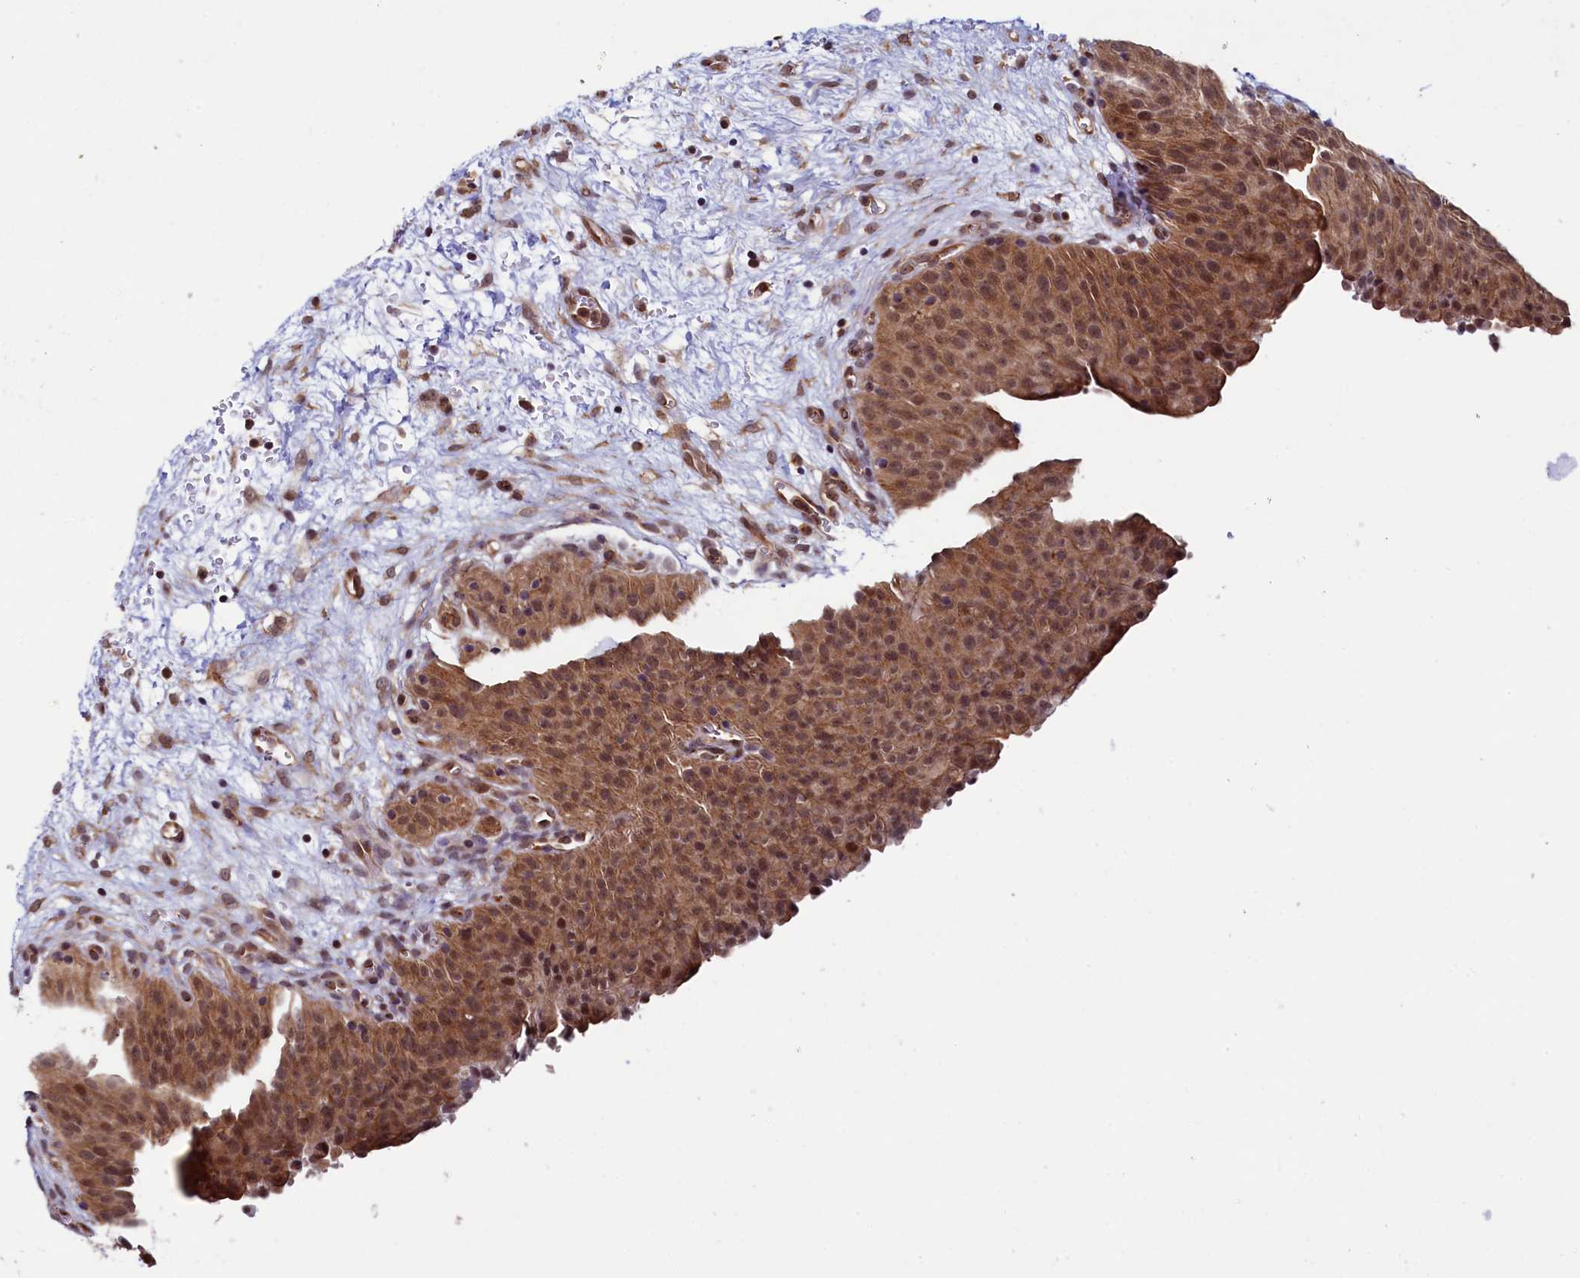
{"staining": {"intensity": "moderate", "quantity": ">75%", "location": "cytoplasmic/membranous,nuclear"}, "tissue": "urinary bladder", "cell_type": "Urothelial cells", "image_type": "normal", "snomed": [{"axis": "morphology", "description": "Normal tissue, NOS"}, {"axis": "morphology", "description": "Dysplasia, NOS"}, {"axis": "topography", "description": "Urinary bladder"}], "caption": "This is a micrograph of IHC staining of normal urinary bladder, which shows moderate staining in the cytoplasmic/membranous,nuclear of urothelial cells.", "gene": "LEO1", "patient": {"sex": "male", "age": 35}}